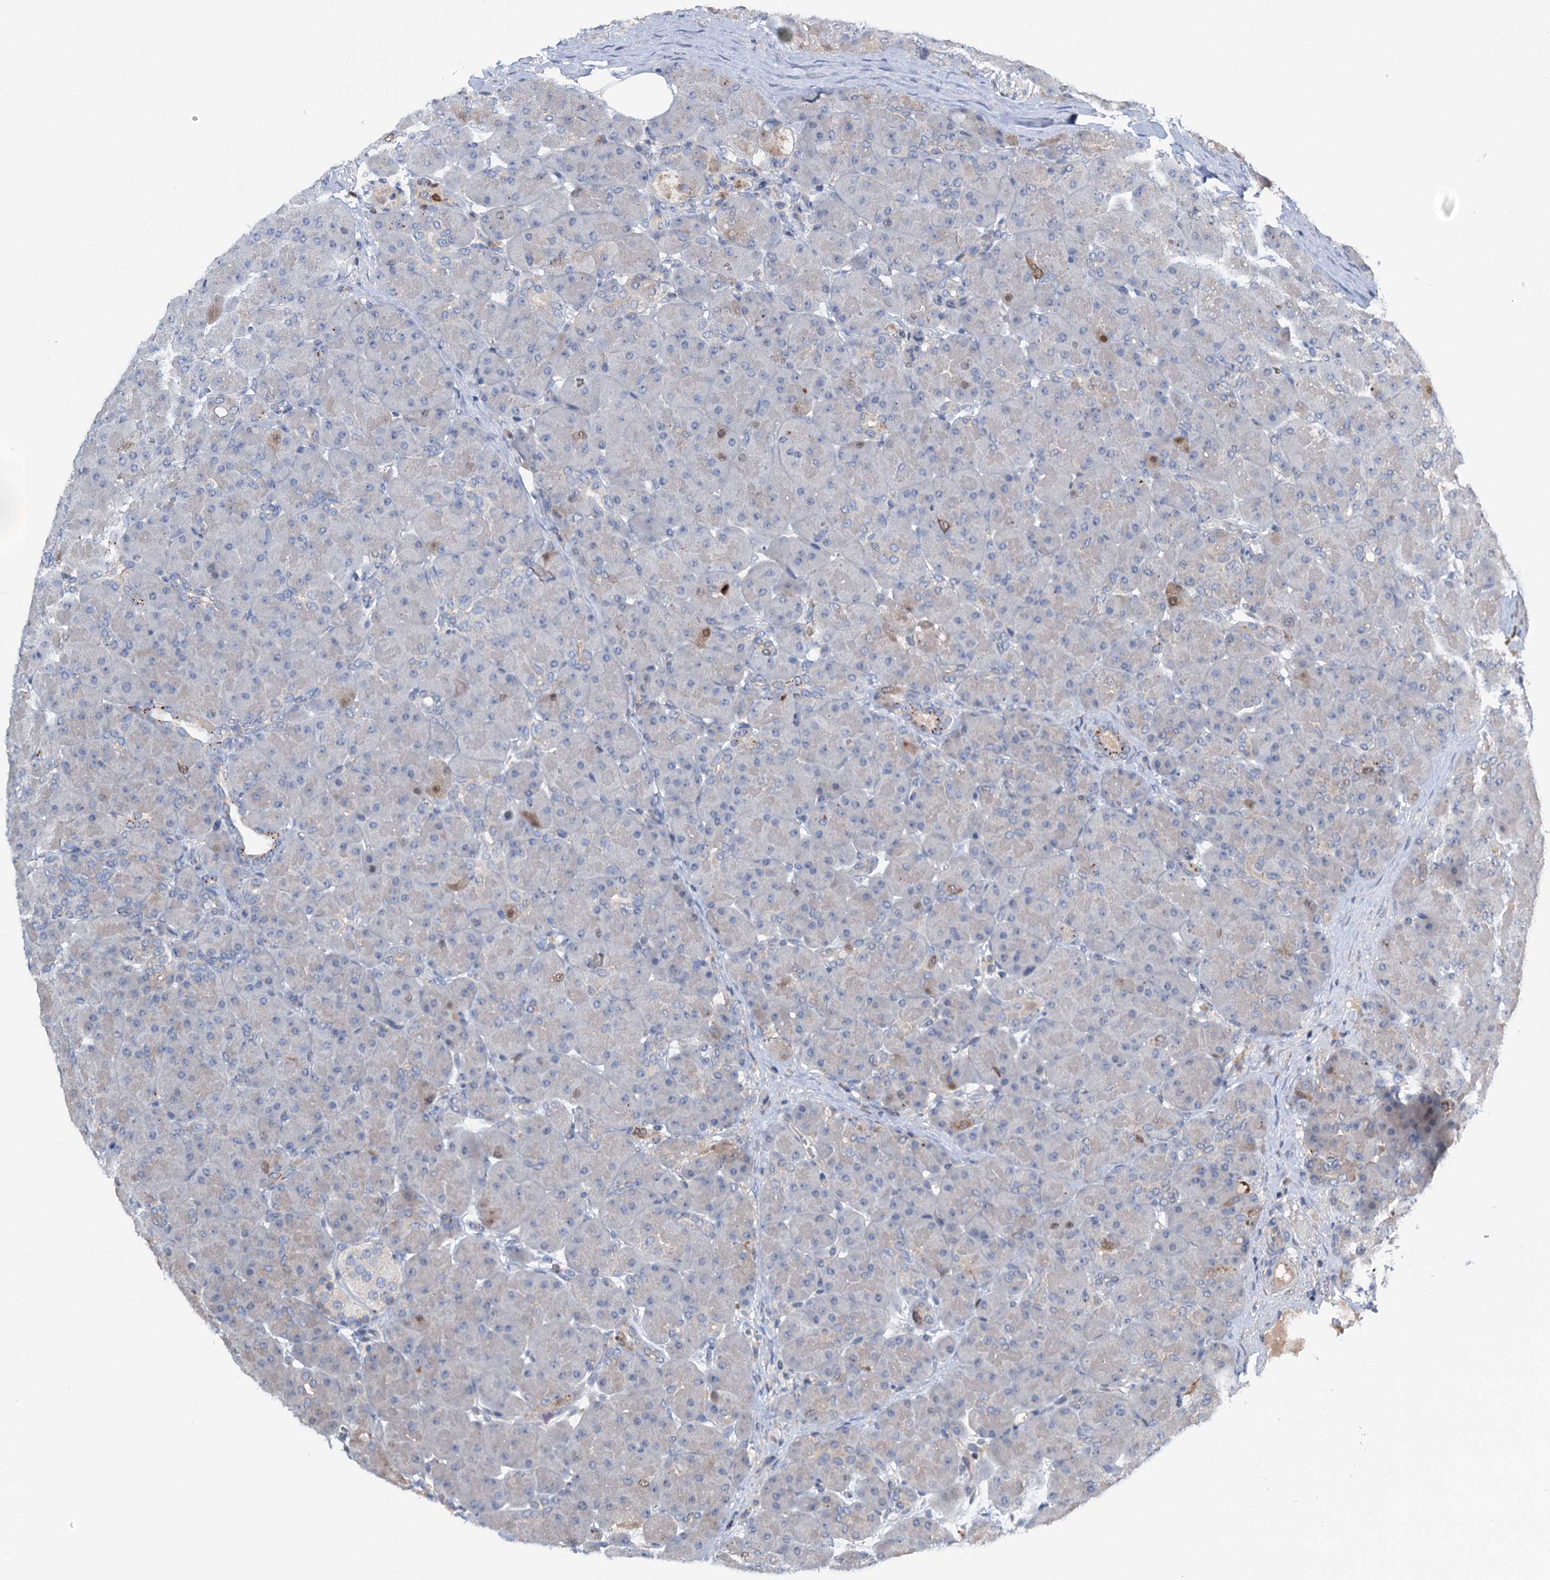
{"staining": {"intensity": "moderate", "quantity": "<25%", "location": "cytoplasmic/membranous"}, "tissue": "pancreas", "cell_type": "Exocrine glandular cells", "image_type": "normal", "snomed": [{"axis": "morphology", "description": "Normal tissue, NOS"}, {"axis": "topography", "description": "Pancreas"}], "caption": "This photomicrograph exhibits immunohistochemistry staining of unremarkable human pancreas, with low moderate cytoplasmic/membranous expression in about <25% of exocrine glandular cells.", "gene": "NCAPD2", "patient": {"sex": "male", "age": 66}}